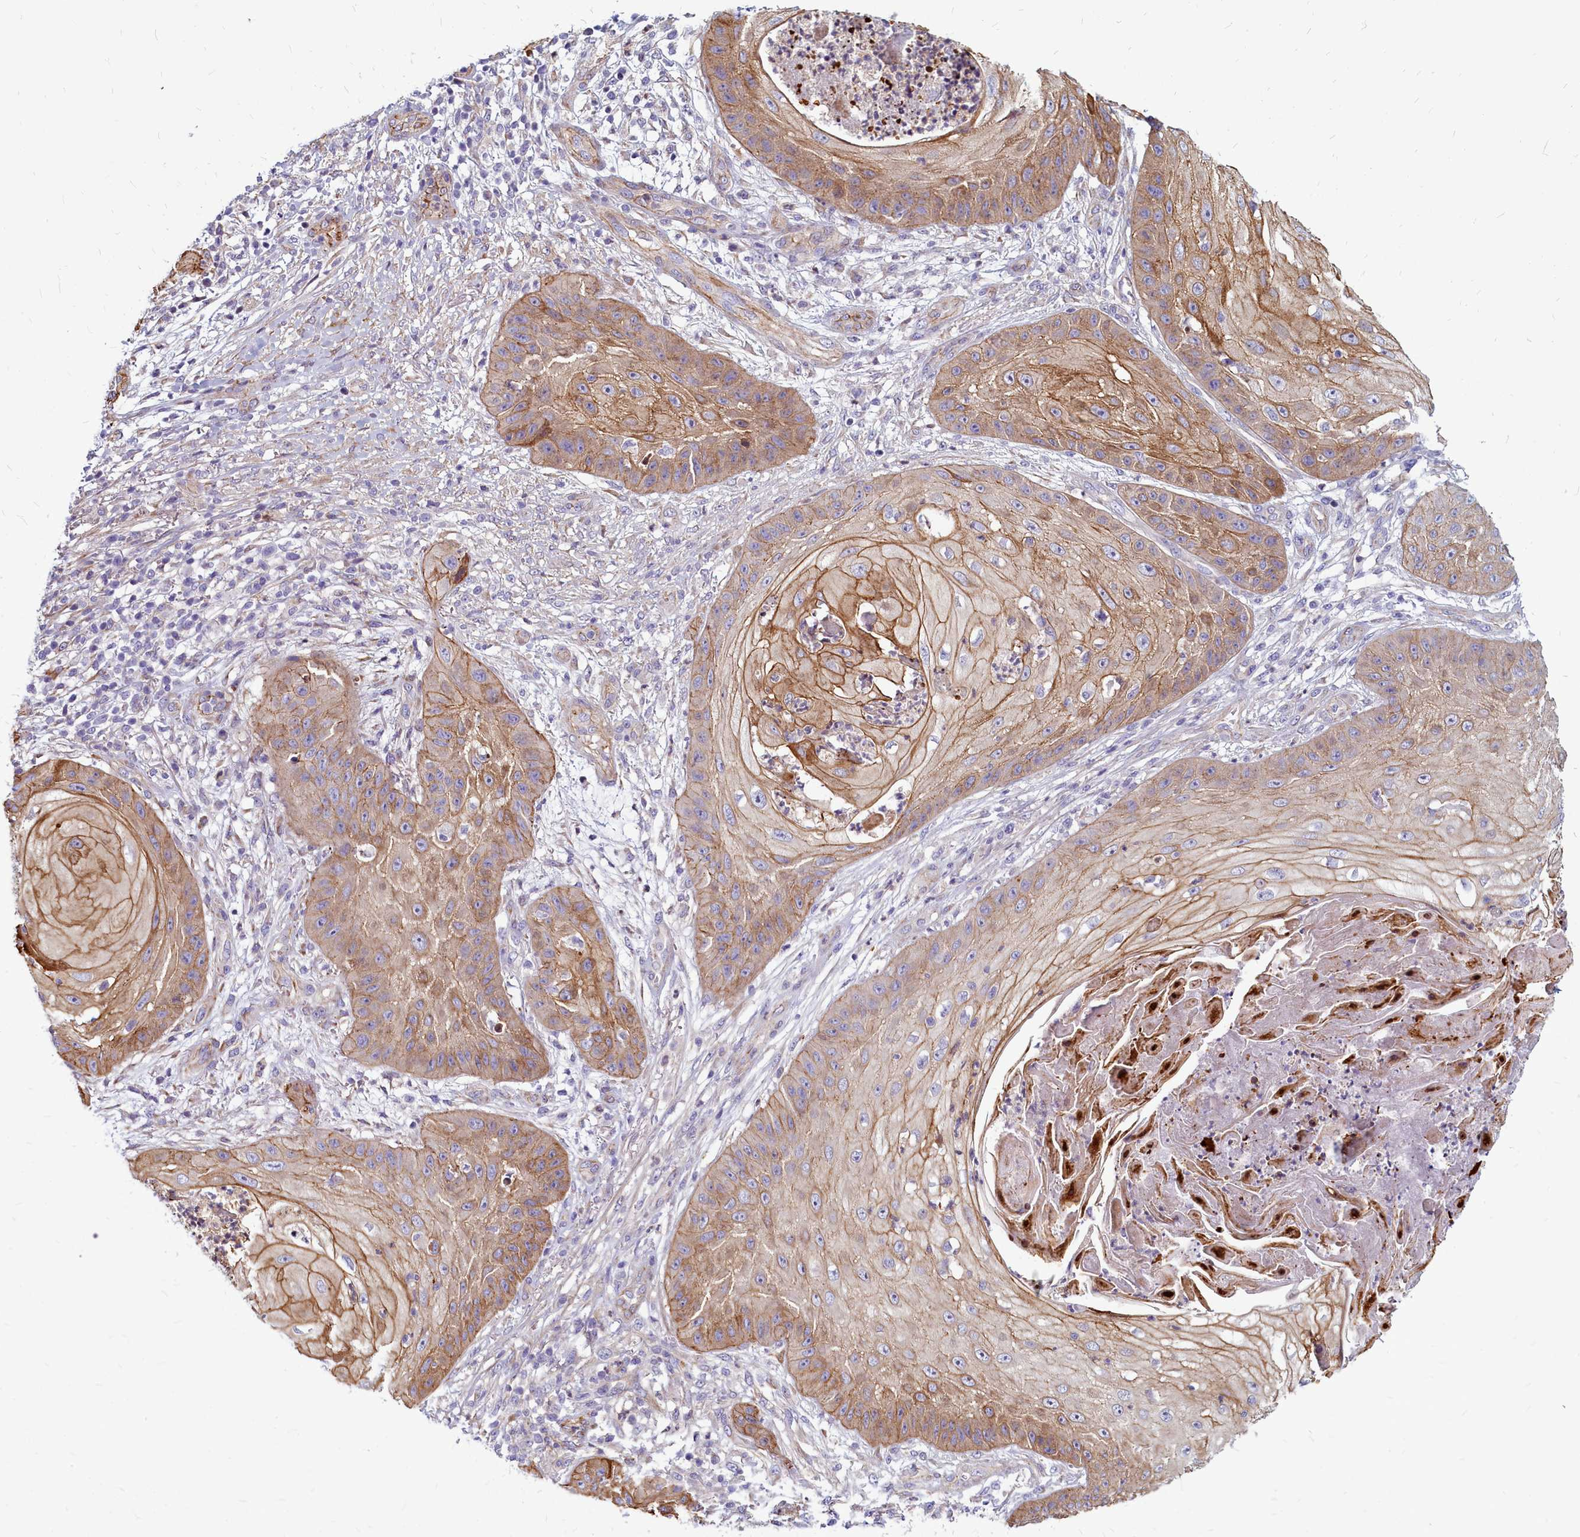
{"staining": {"intensity": "moderate", "quantity": ">75%", "location": "cytoplasmic/membranous"}, "tissue": "skin cancer", "cell_type": "Tumor cells", "image_type": "cancer", "snomed": [{"axis": "morphology", "description": "Squamous cell carcinoma, NOS"}, {"axis": "topography", "description": "Skin"}], "caption": "Protein staining of skin cancer (squamous cell carcinoma) tissue shows moderate cytoplasmic/membranous staining in approximately >75% of tumor cells.", "gene": "TTC5", "patient": {"sex": "male", "age": 70}}